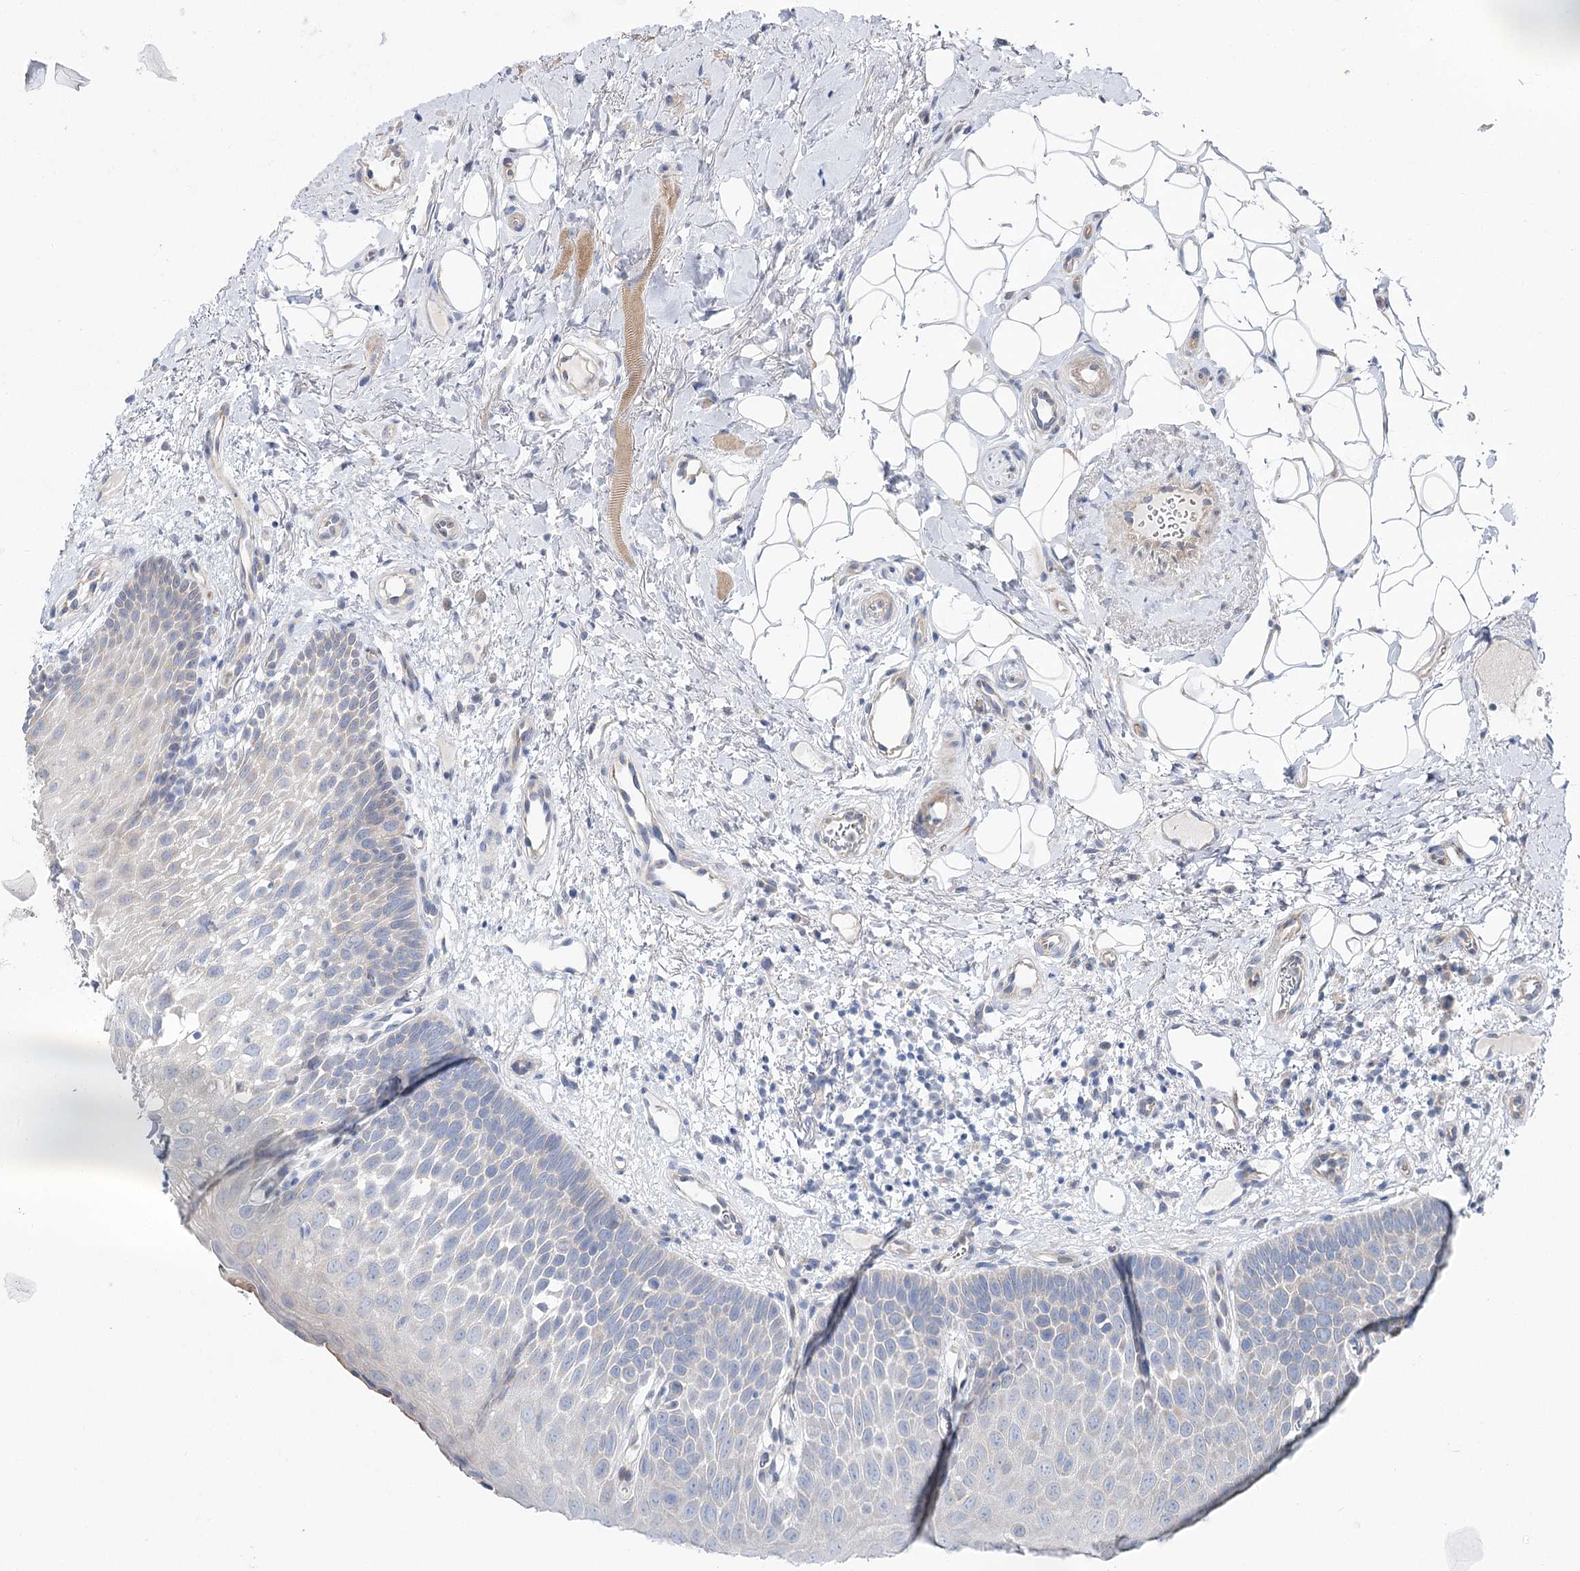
{"staining": {"intensity": "weak", "quantity": "25%-75%", "location": "cytoplasmic/membranous"}, "tissue": "oral mucosa", "cell_type": "Squamous epithelial cells", "image_type": "normal", "snomed": [{"axis": "morphology", "description": "No evidence of malignacy"}, {"axis": "topography", "description": "Oral tissue"}, {"axis": "topography", "description": "Head-Neck"}], "caption": "Immunohistochemistry (IHC) of unremarkable oral mucosa exhibits low levels of weak cytoplasmic/membranous expression in about 25%-75% of squamous epithelial cells. (Brightfield microscopy of DAB IHC at high magnification).", "gene": "SCN11A", "patient": {"sex": "male", "age": 68}}